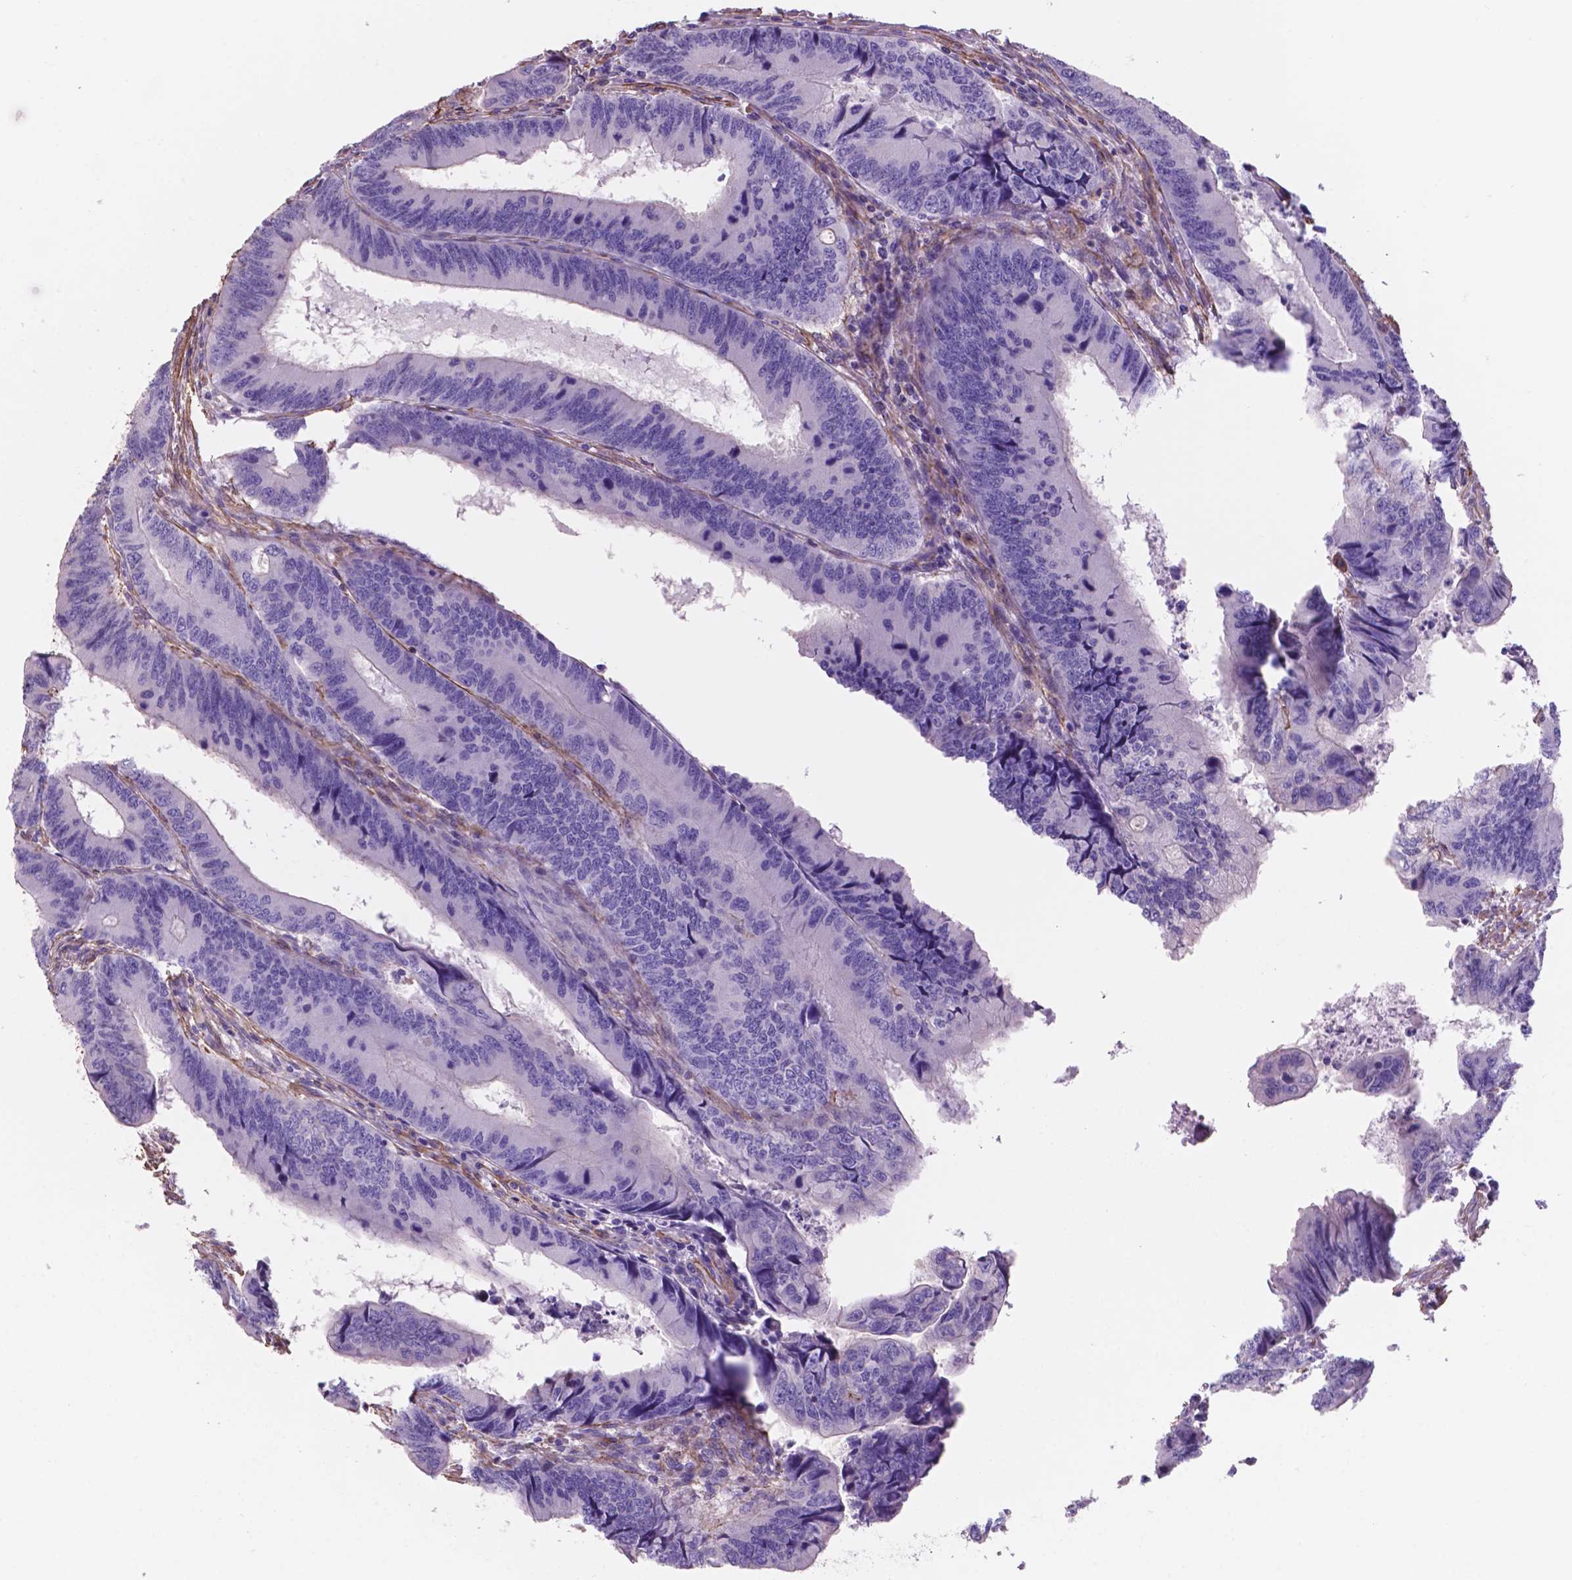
{"staining": {"intensity": "negative", "quantity": "none", "location": "none"}, "tissue": "colorectal cancer", "cell_type": "Tumor cells", "image_type": "cancer", "snomed": [{"axis": "morphology", "description": "Adenocarcinoma, NOS"}, {"axis": "topography", "description": "Colon"}], "caption": "This histopathology image is of adenocarcinoma (colorectal) stained with immunohistochemistry to label a protein in brown with the nuclei are counter-stained blue. There is no positivity in tumor cells.", "gene": "TOR2A", "patient": {"sex": "male", "age": 53}}